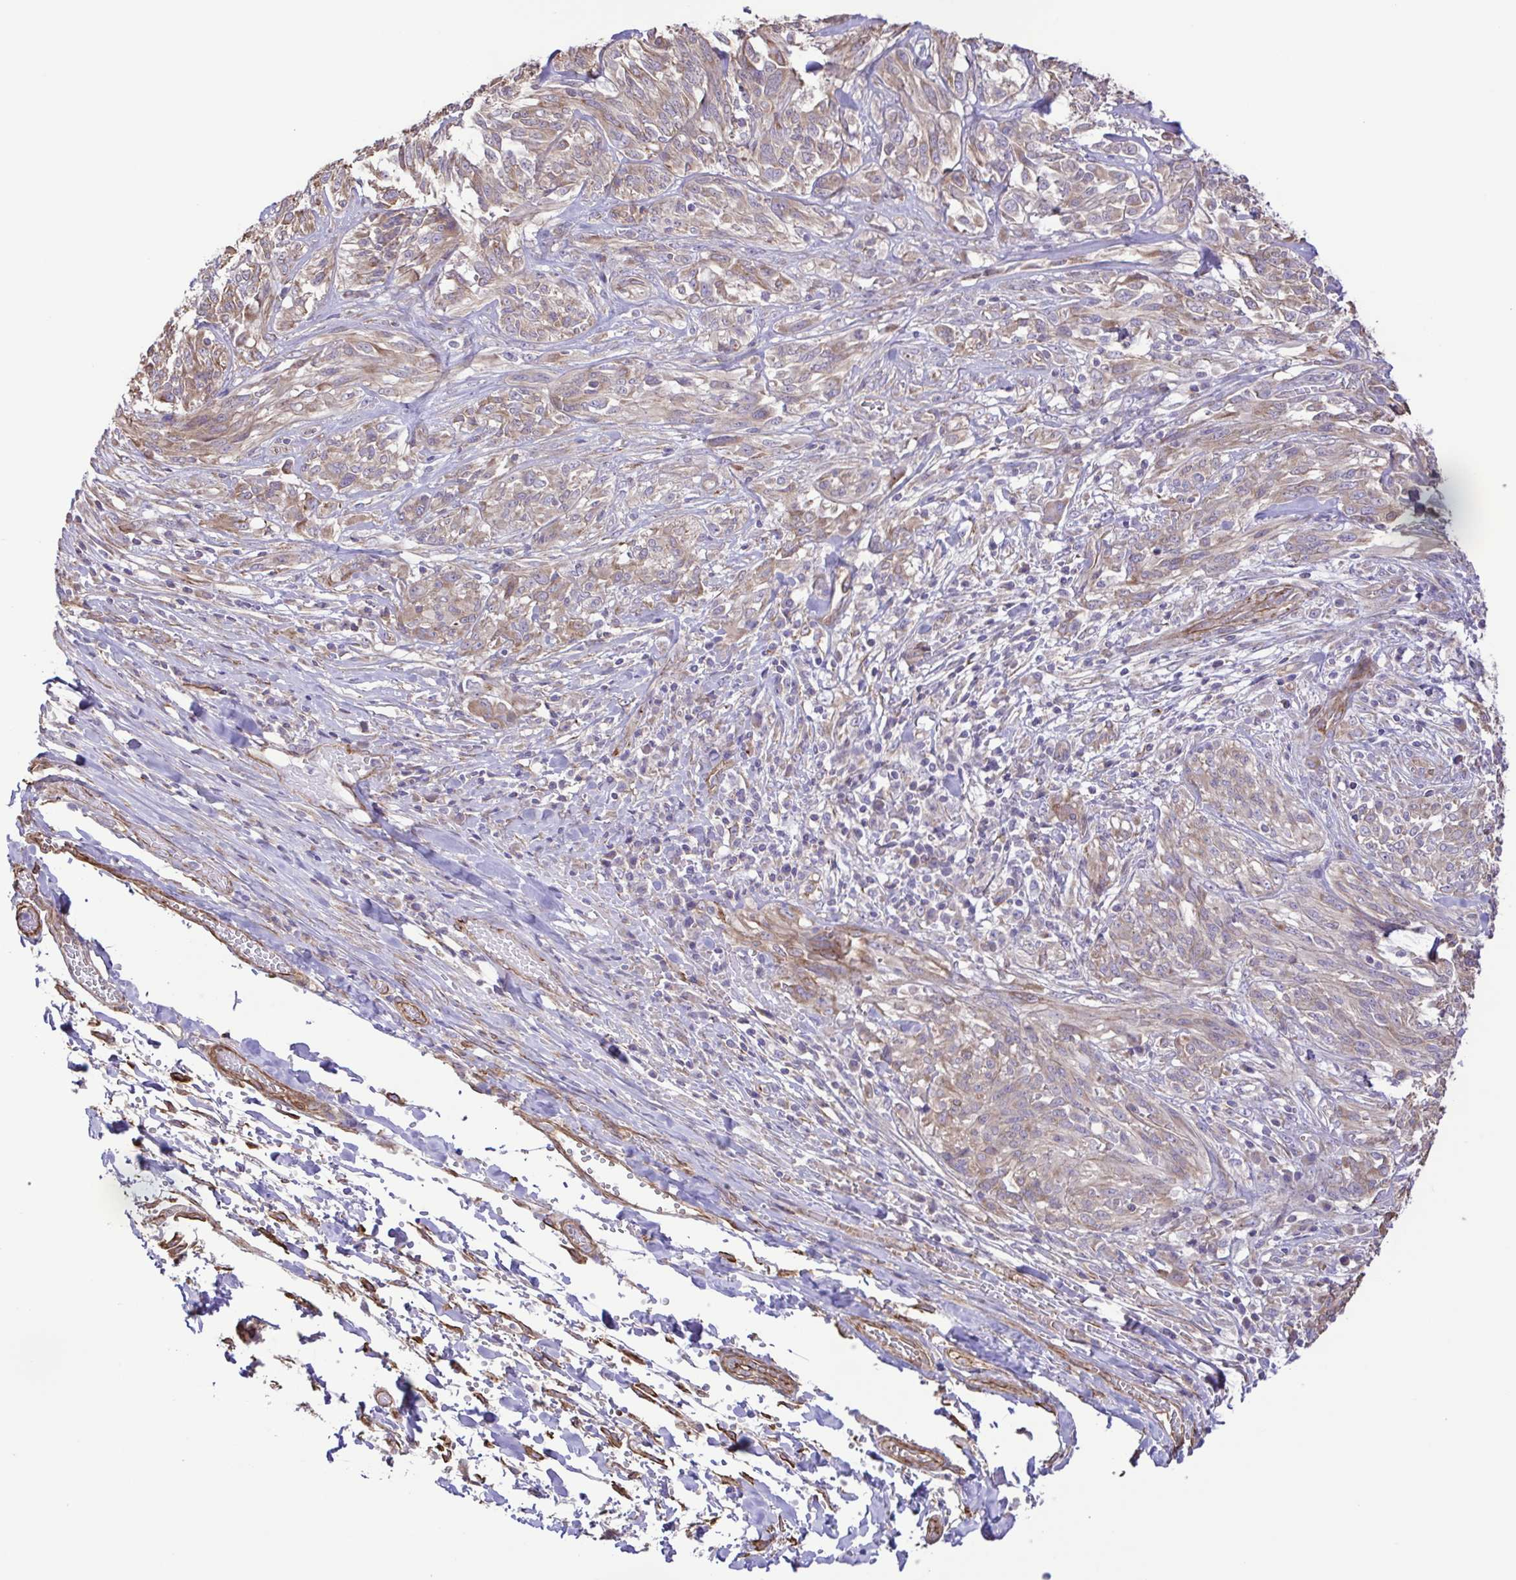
{"staining": {"intensity": "weak", "quantity": "25%-75%", "location": "cytoplasmic/membranous"}, "tissue": "melanoma", "cell_type": "Tumor cells", "image_type": "cancer", "snomed": [{"axis": "morphology", "description": "Malignant melanoma, NOS"}, {"axis": "topography", "description": "Skin"}], "caption": "IHC staining of malignant melanoma, which shows low levels of weak cytoplasmic/membranous expression in approximately 25%-75% of tumor cells indicating weak cytoplasmic/membranous protein expression. The staining was performed using DAB (brown) for protein detection and nuclei were counterstained in hematoxylin (blue).", "gene": "FLT1", "patient": {"sex": "female", "age": 91}}